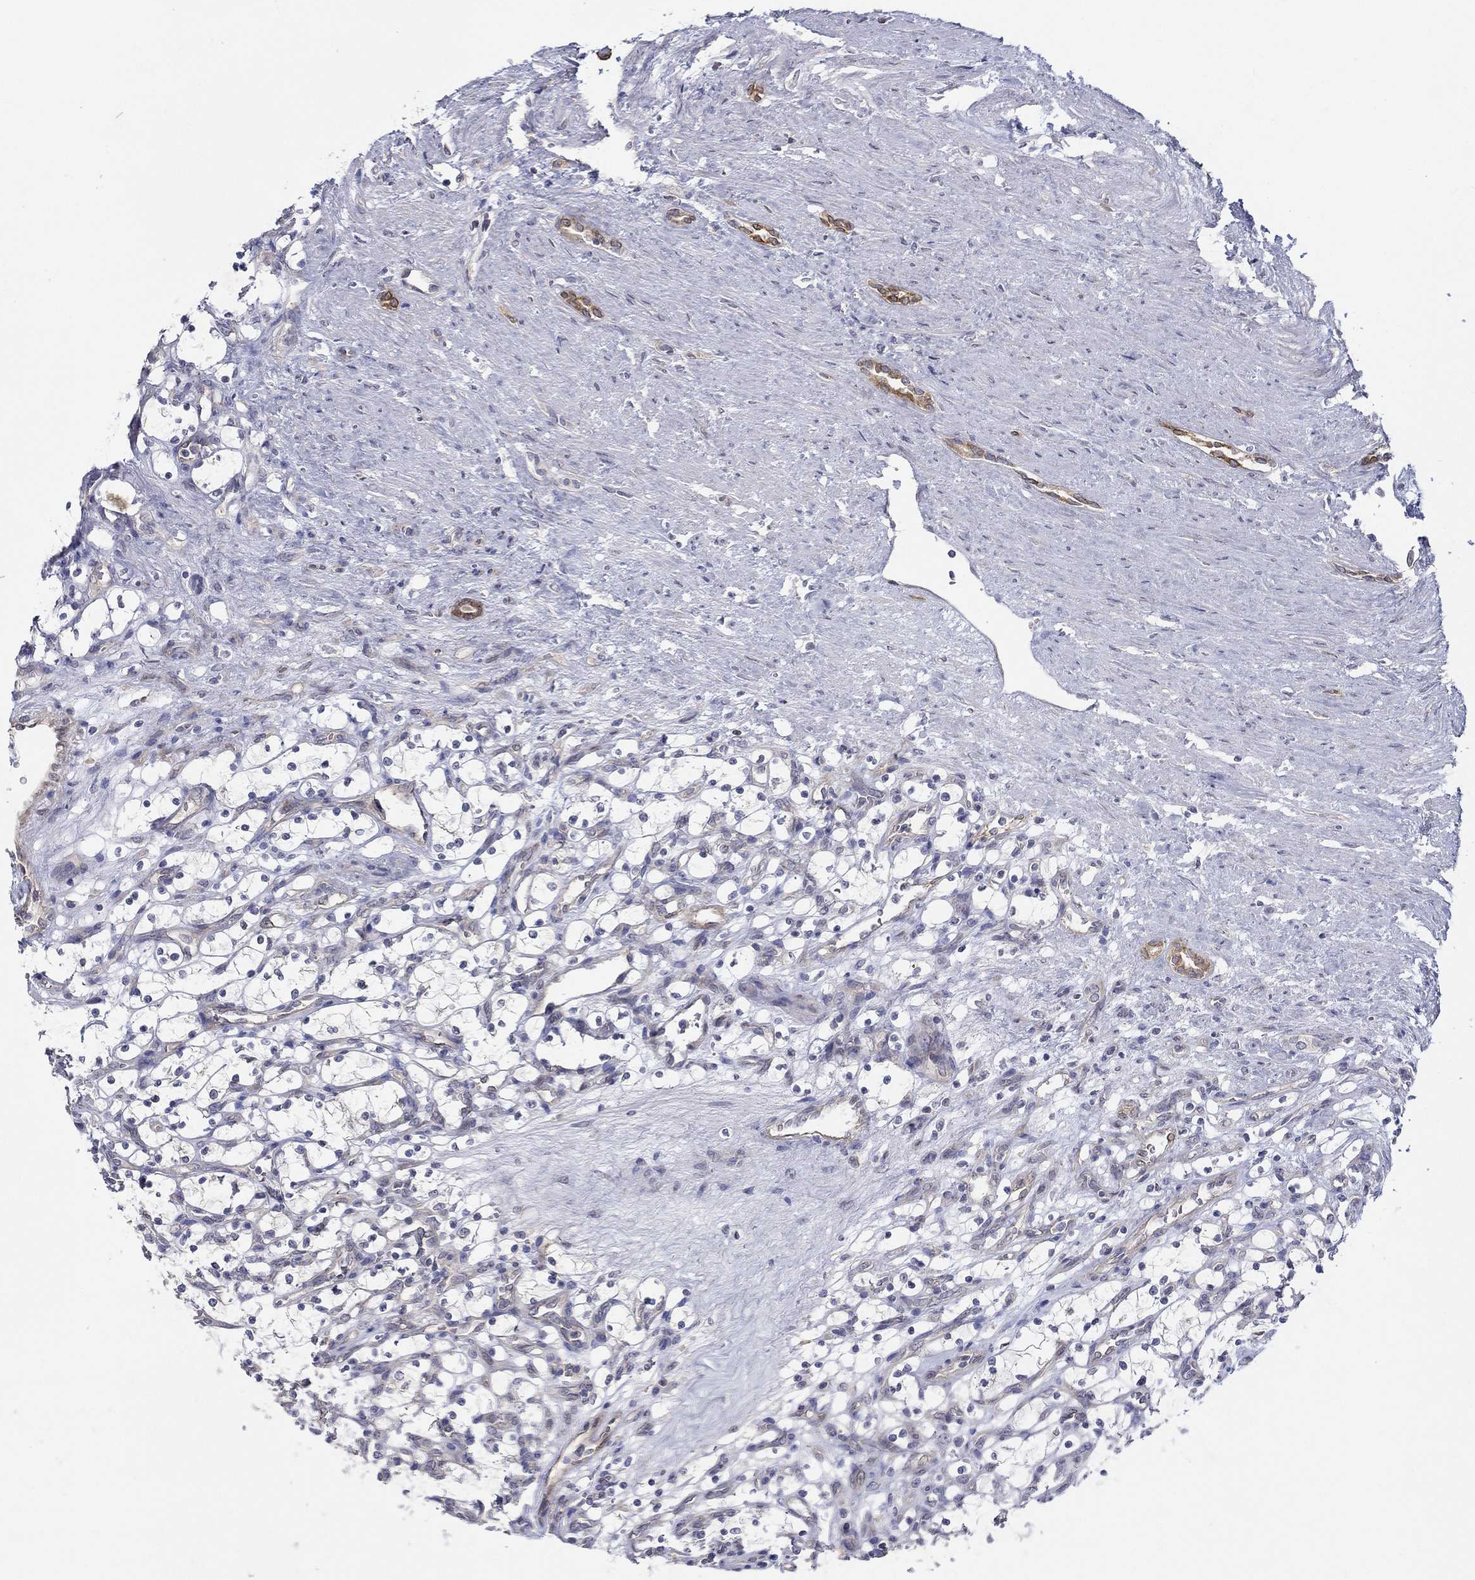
{"staining": {"intensity": "negative", "quantity": "none", "location": "none"}, "tissue": "renal cancer", "cell_type": "Tumor cells", "image_type": "cancer", "snomed": [{"axis": "morphology", "description": "Adenocarcinoma, NOS"}, {"axis": "topography", "description": "Kidney"}], "caption": "IHC of human renal cancer displays no expression in tumor cells. Brightfield microscopy of immunohistochemistry (IHC) stained with DAB (3,3'-diaminobenzidine) (brown) and hematoxylin (blue), captured at high magnification.", "gene": "ERMP1", "patient": {"sex": "female", "age": 69}}